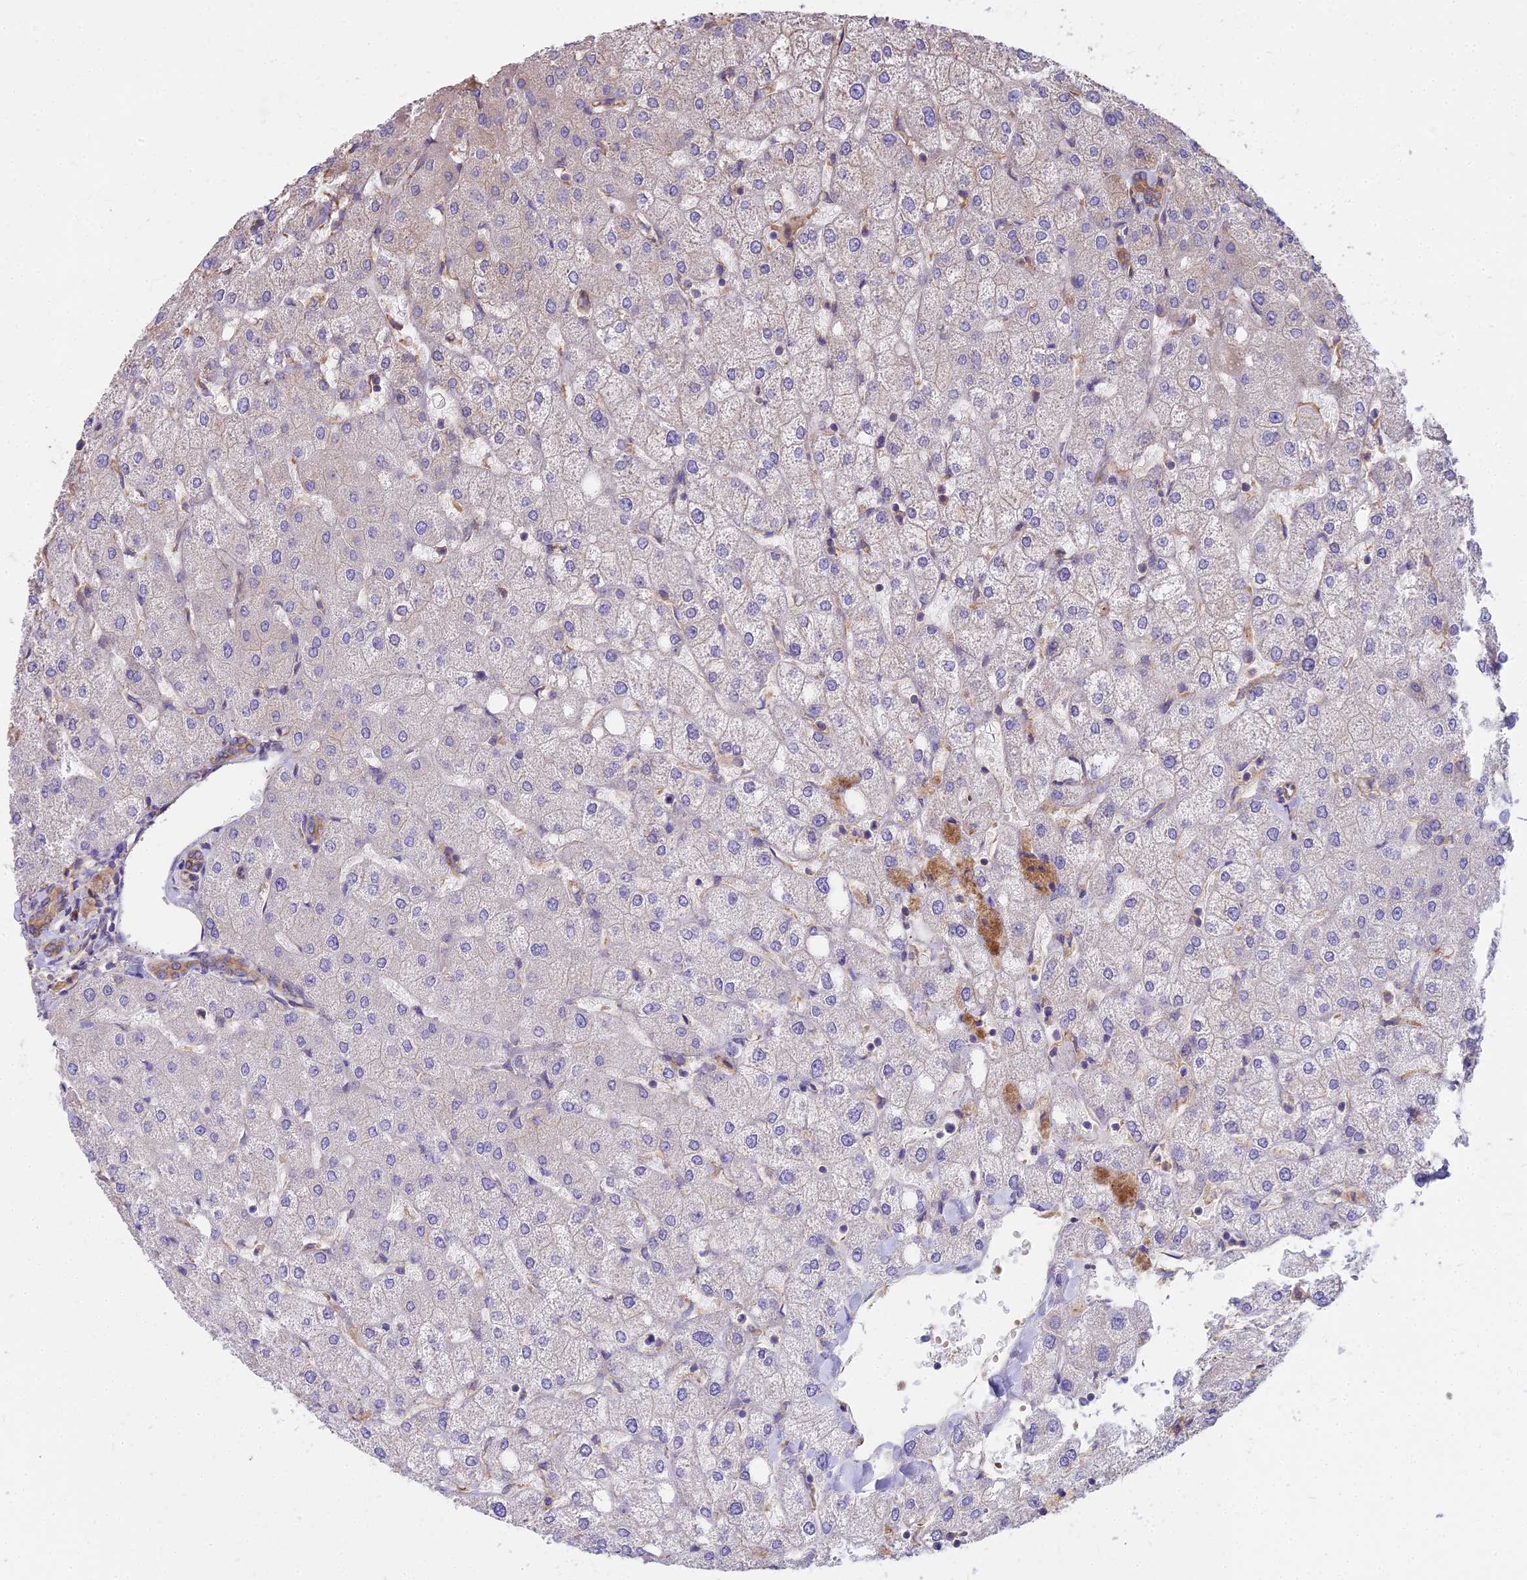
{"staining": {"intensity": "moderate", "quantity": "25%-75%", "location": "cytoplasmic/membranous"}, "tissue": "liver", "cell_type": "Cholangiocytes", "image_type": "normal", "snomed": [{"axis": "morphology", "description": "Normal tissue, NOS"}, {"axis": "topography", "description": "Liver"}], "caption": "Cholangiocytes exhibit moderate cytoplasmic/membranous expression in about 25%-75% of cells in unremarkable liver. (DAB (3,3'-diaminobenzidine) IHC with brightfield microscopy, high magnification).", "gene": "DCTN3", "patient": {"sex": "female", "age": 54}}